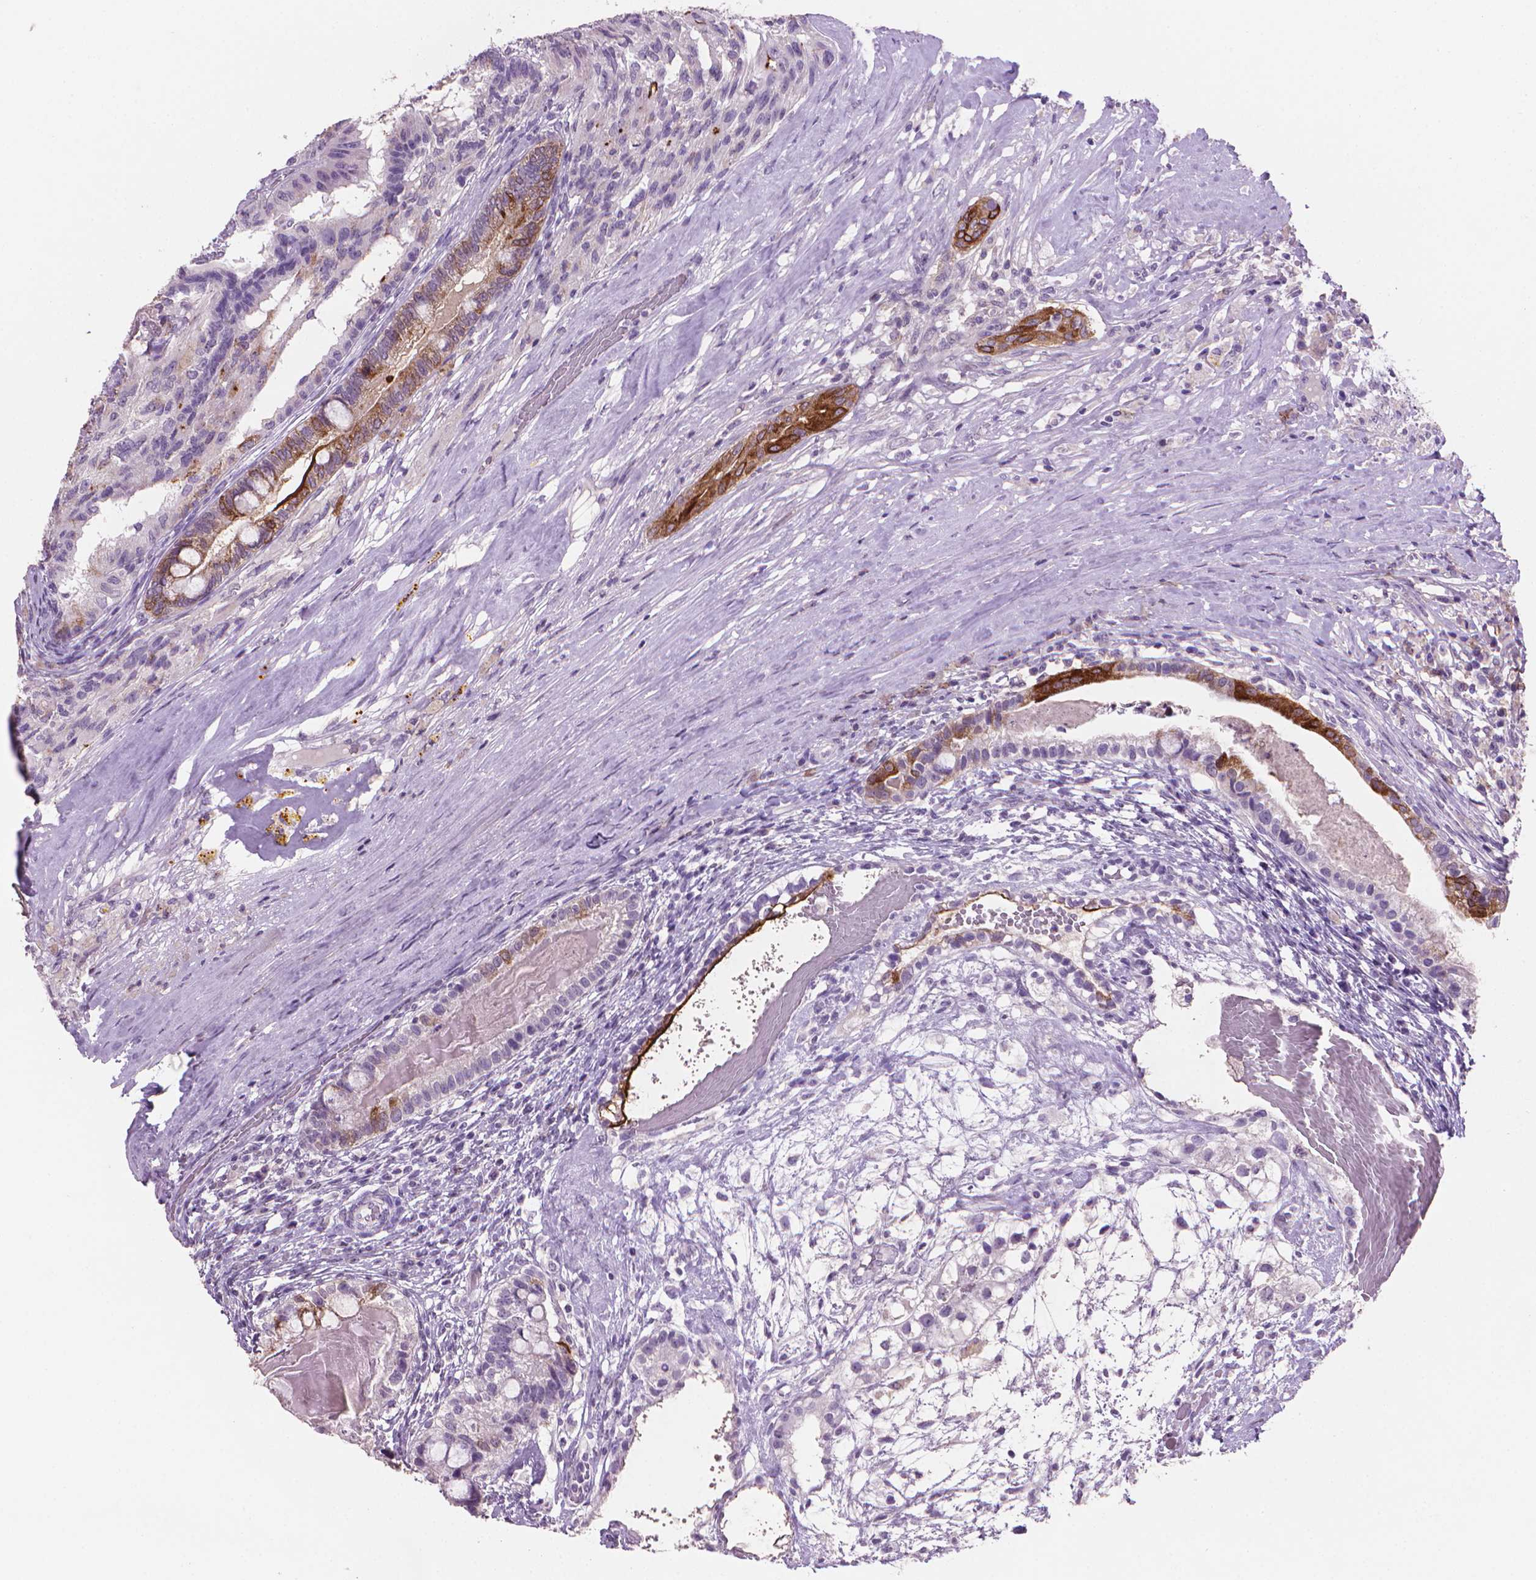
{"staining": {"intensity": "strong", "quantity": "25%-75%", "location": "cytoplasmic/membranous"}, "tissue": "testis cancer", "cell_type": "Tumor cells", "image_type": "cancer", "snomed": [{"axis": "morphology", "description": "Seminoma, NOS"}, {"axis": "morphology", "description": "Carcinoma, Embryonal, NOS"}, {"axis": "topography", "description": "Testis"}], "caption": "Tumor cells exhibit strong cytoplasmic/membranous staining in about 25%-75% of cells in testis cancer.", "gene": "MUC1", "patient": {"sex": "male", "age": 41}}